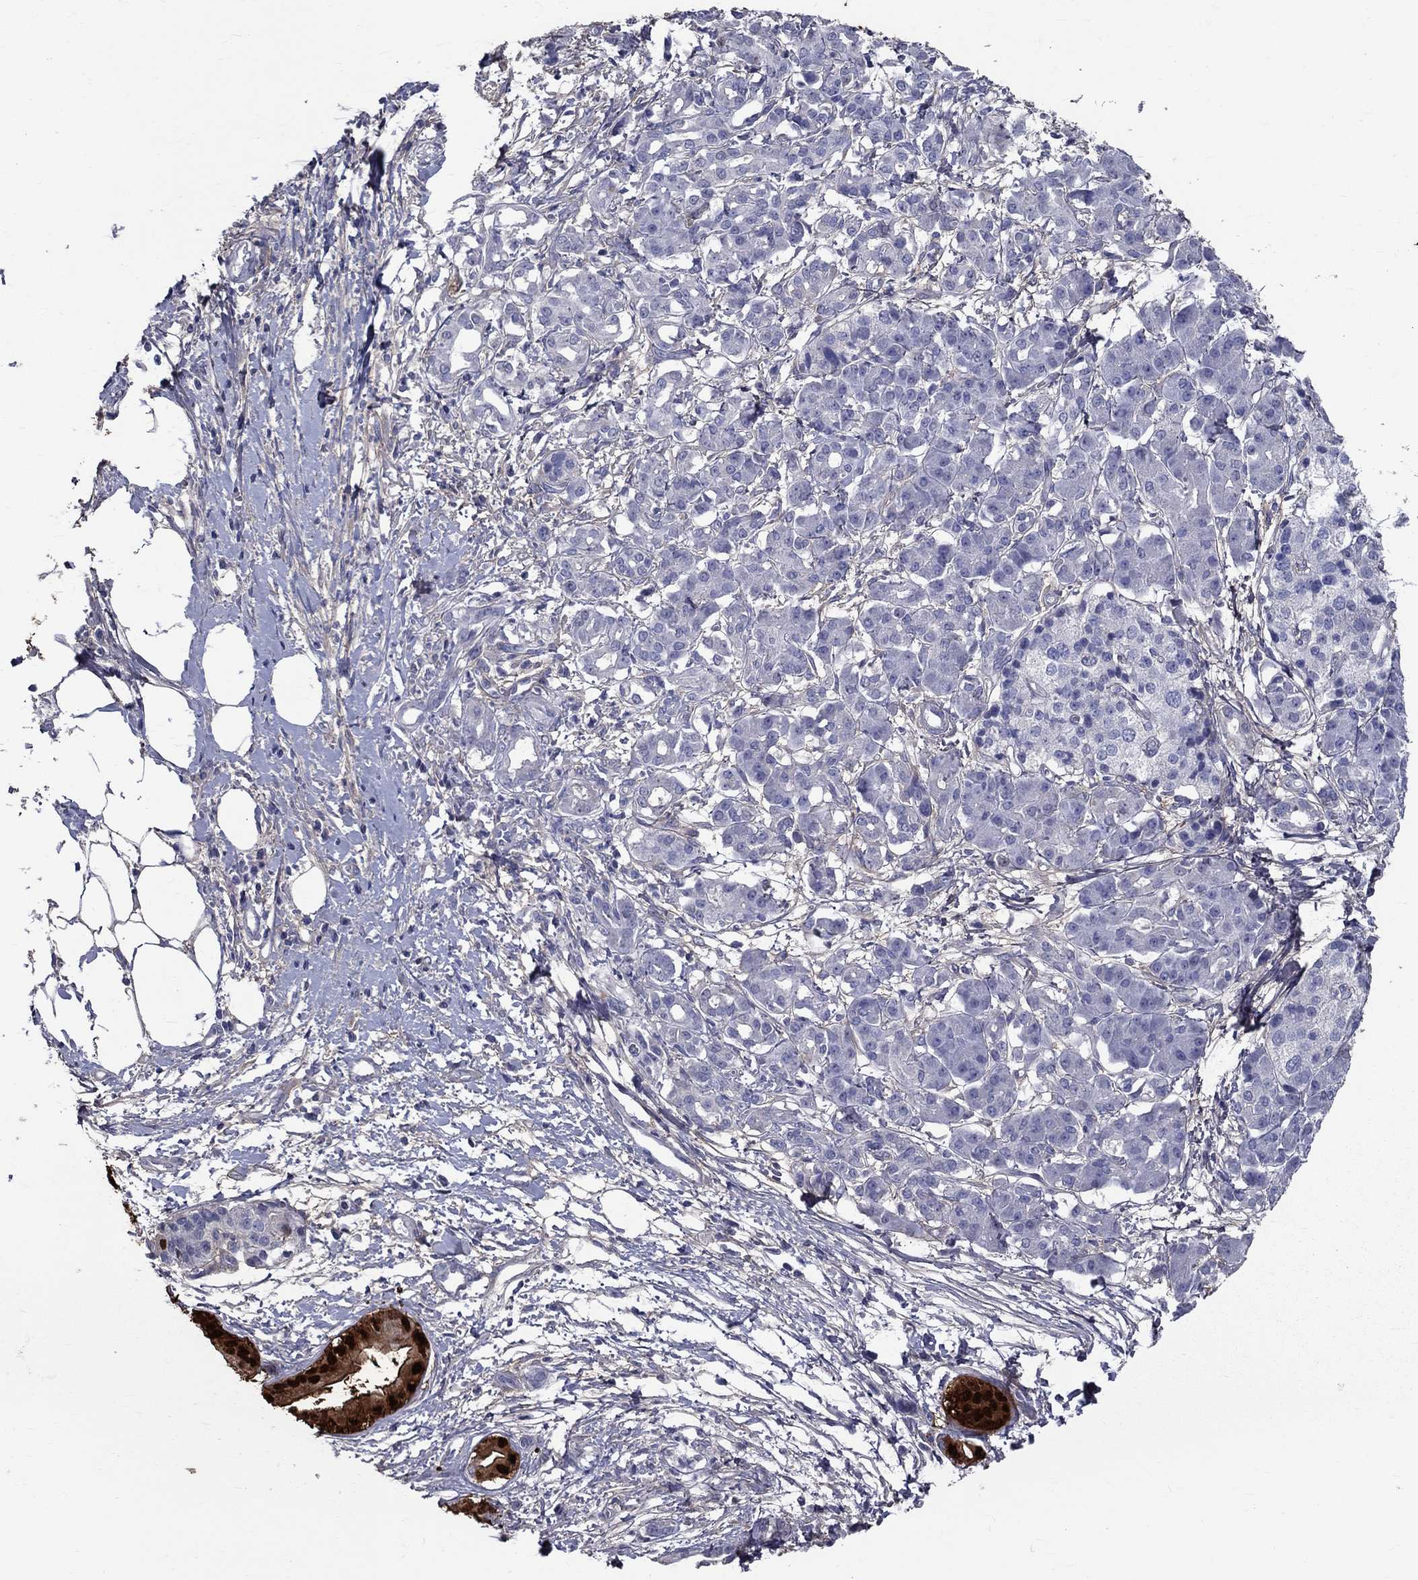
{"staining": {"intensity": "strong", "quantity": "<25%", "location": "cytoplasmic/membranous,nuclear"}, "tissue": "pancreatic cancer", "cell_type": "Tumor cells", "image_type": "cancer", "snomed": [{"axis": "morphology", "description": "Adenocarcinoma, NOS"}, {"axis": "topography", "description": "Pancreas"}], "caption": "Protein analysis of pancreatic cancer (adenocarcinoma) tissue demonstrates strong cytoplasmic/membranous and nuclear expression in approximately <25% of tumor cells.", "gene": "ANXA10", "patient": {"sex": "male", "age": 72}}